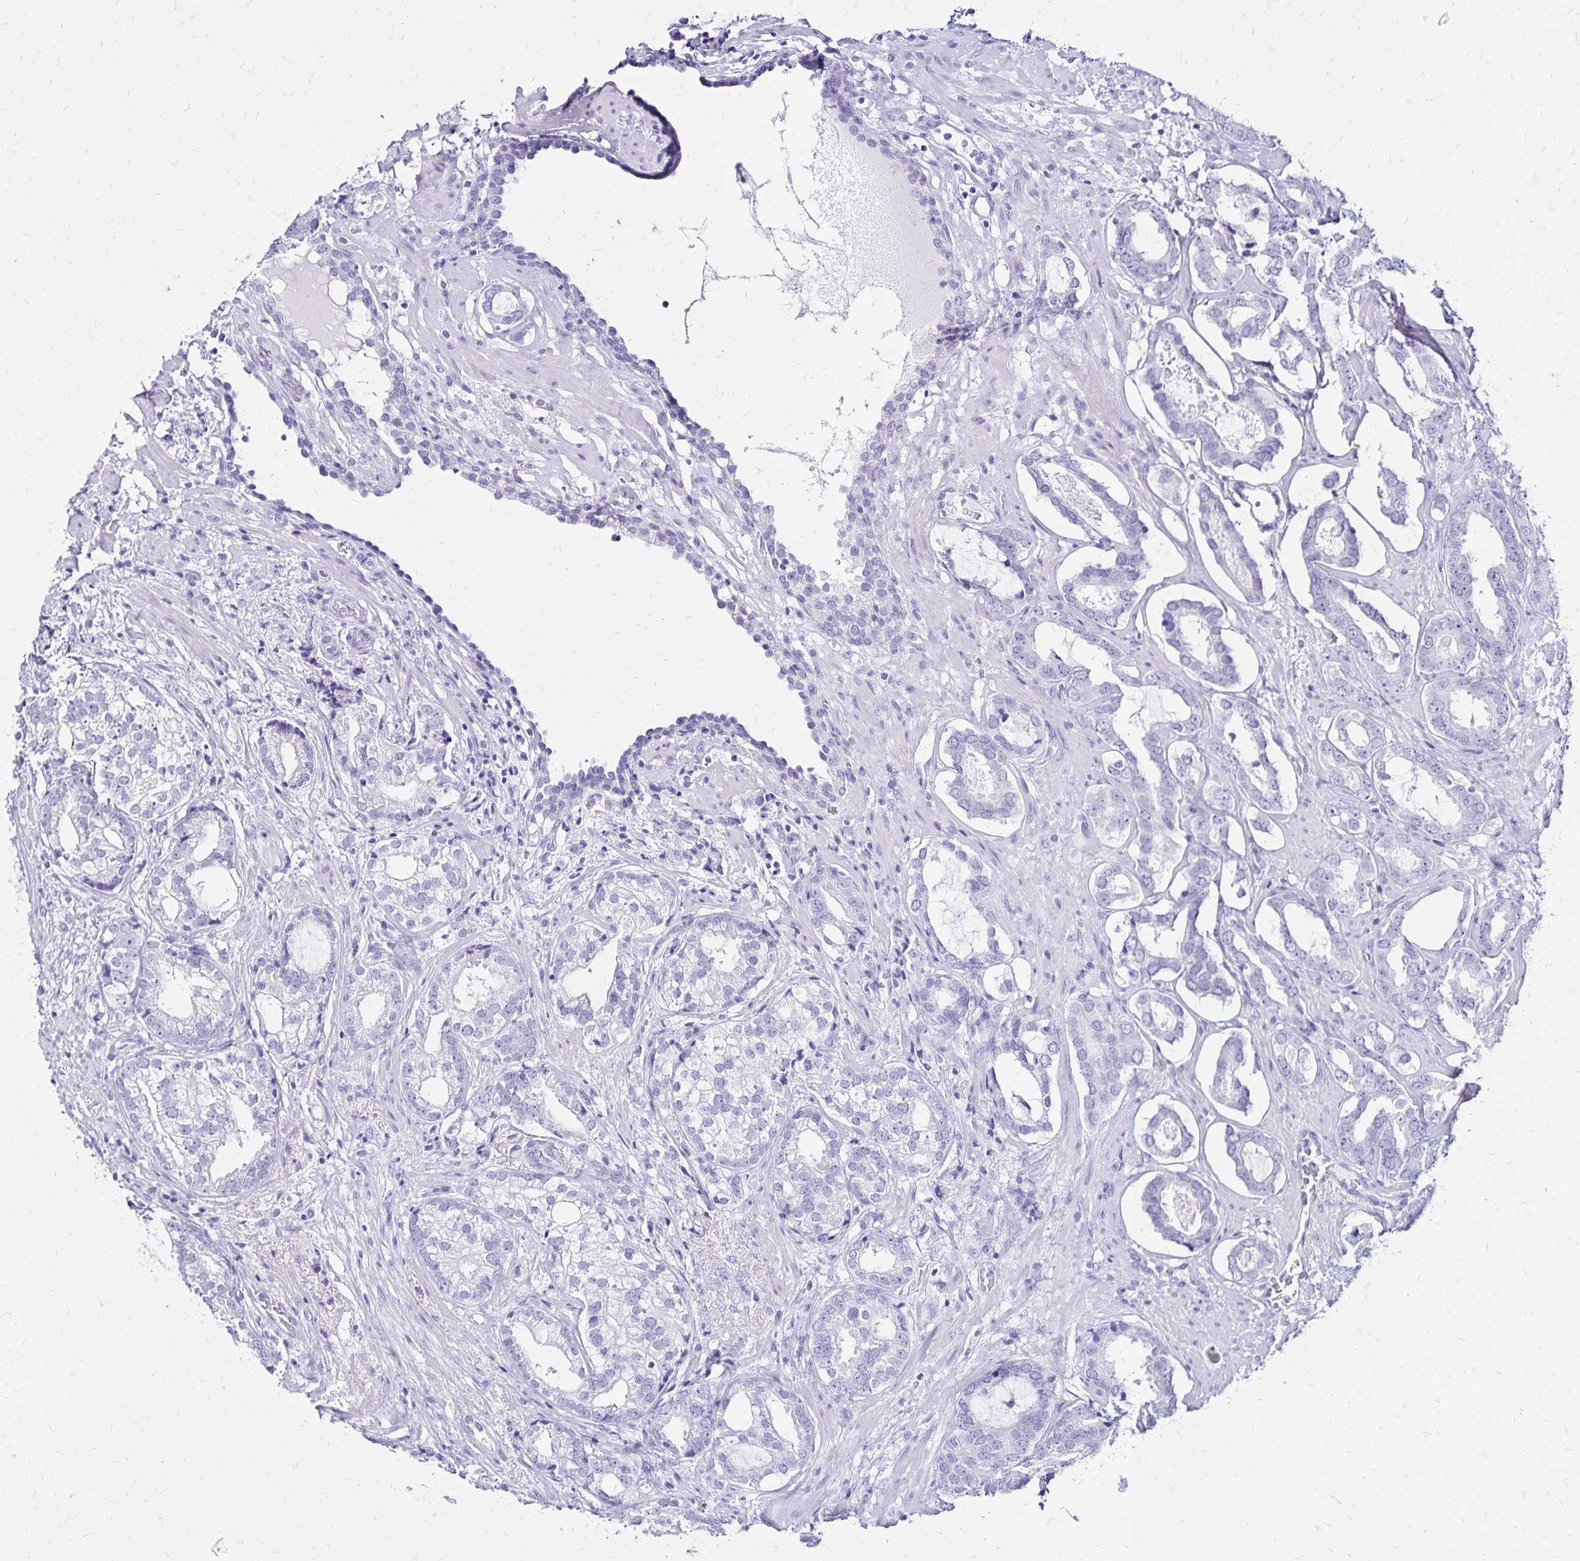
{"staining": {"intensity": "negative", "quantity": "none", "location": "none"}, "tissue": "prostate cancer", "cell_type": "Tumor cells", "image_type": "cancer", "snomed": [{"axis": "morphology", "description": "Adenocarcinoma, High grade"}, {"axis": "topography", "description": "Prostate"}], "caption": "Immunohistochemical staining of human prostate adenocarcinoma (high-grade) demonstrates no significant expression in tumor cells.", "gene": "LIN28B", "patient": {"sex": "male", "age": 75}}